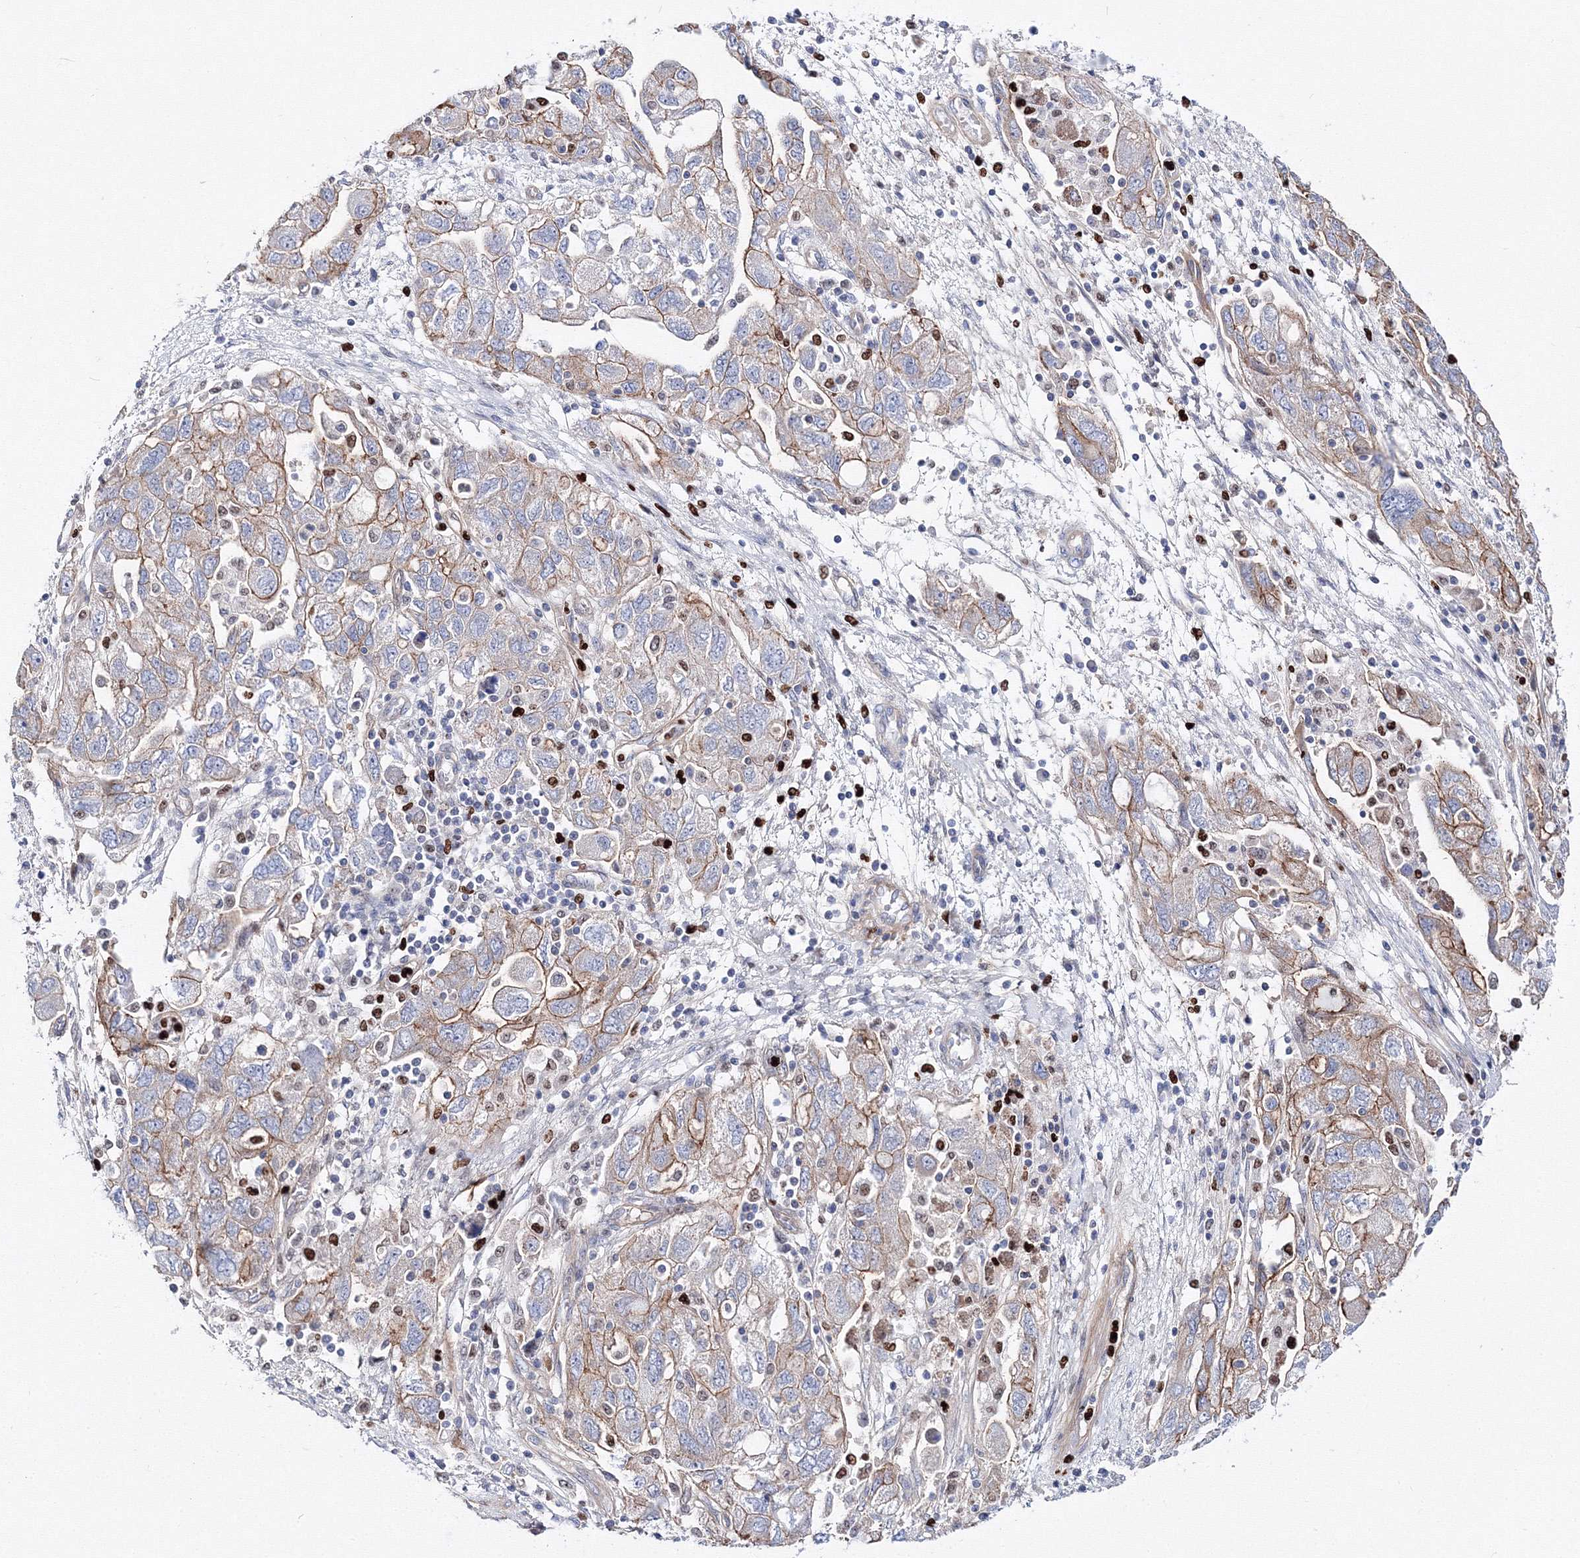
{"staining": {"intensity": "moderate", "quantity": "25%-75%", "location": "cytoplasmic/membranous"}, "tissue": "ovarian cancer", "cell_type": "Tumor cells", "image_type": "cancer", "snomed": [{"axis": "morphology", "description": "Carcinoma, NOS"}, {"axis": "morphology", "description": "Cystadenocarcinoma, serous, NOS"}, {"axis": "topography", "description": "Ovary"}], "caption": "A brown stain shows moderate cytoplasmic/membranous staining of a protein in ovarian carcinoma tumor cells. (DAB (3,3'-diaminobenzidine) IHC, brown staining for protein, blue staining for nuclei).", "gene": "C11orf52", "patient": {"sex": "female", "age": 69}}